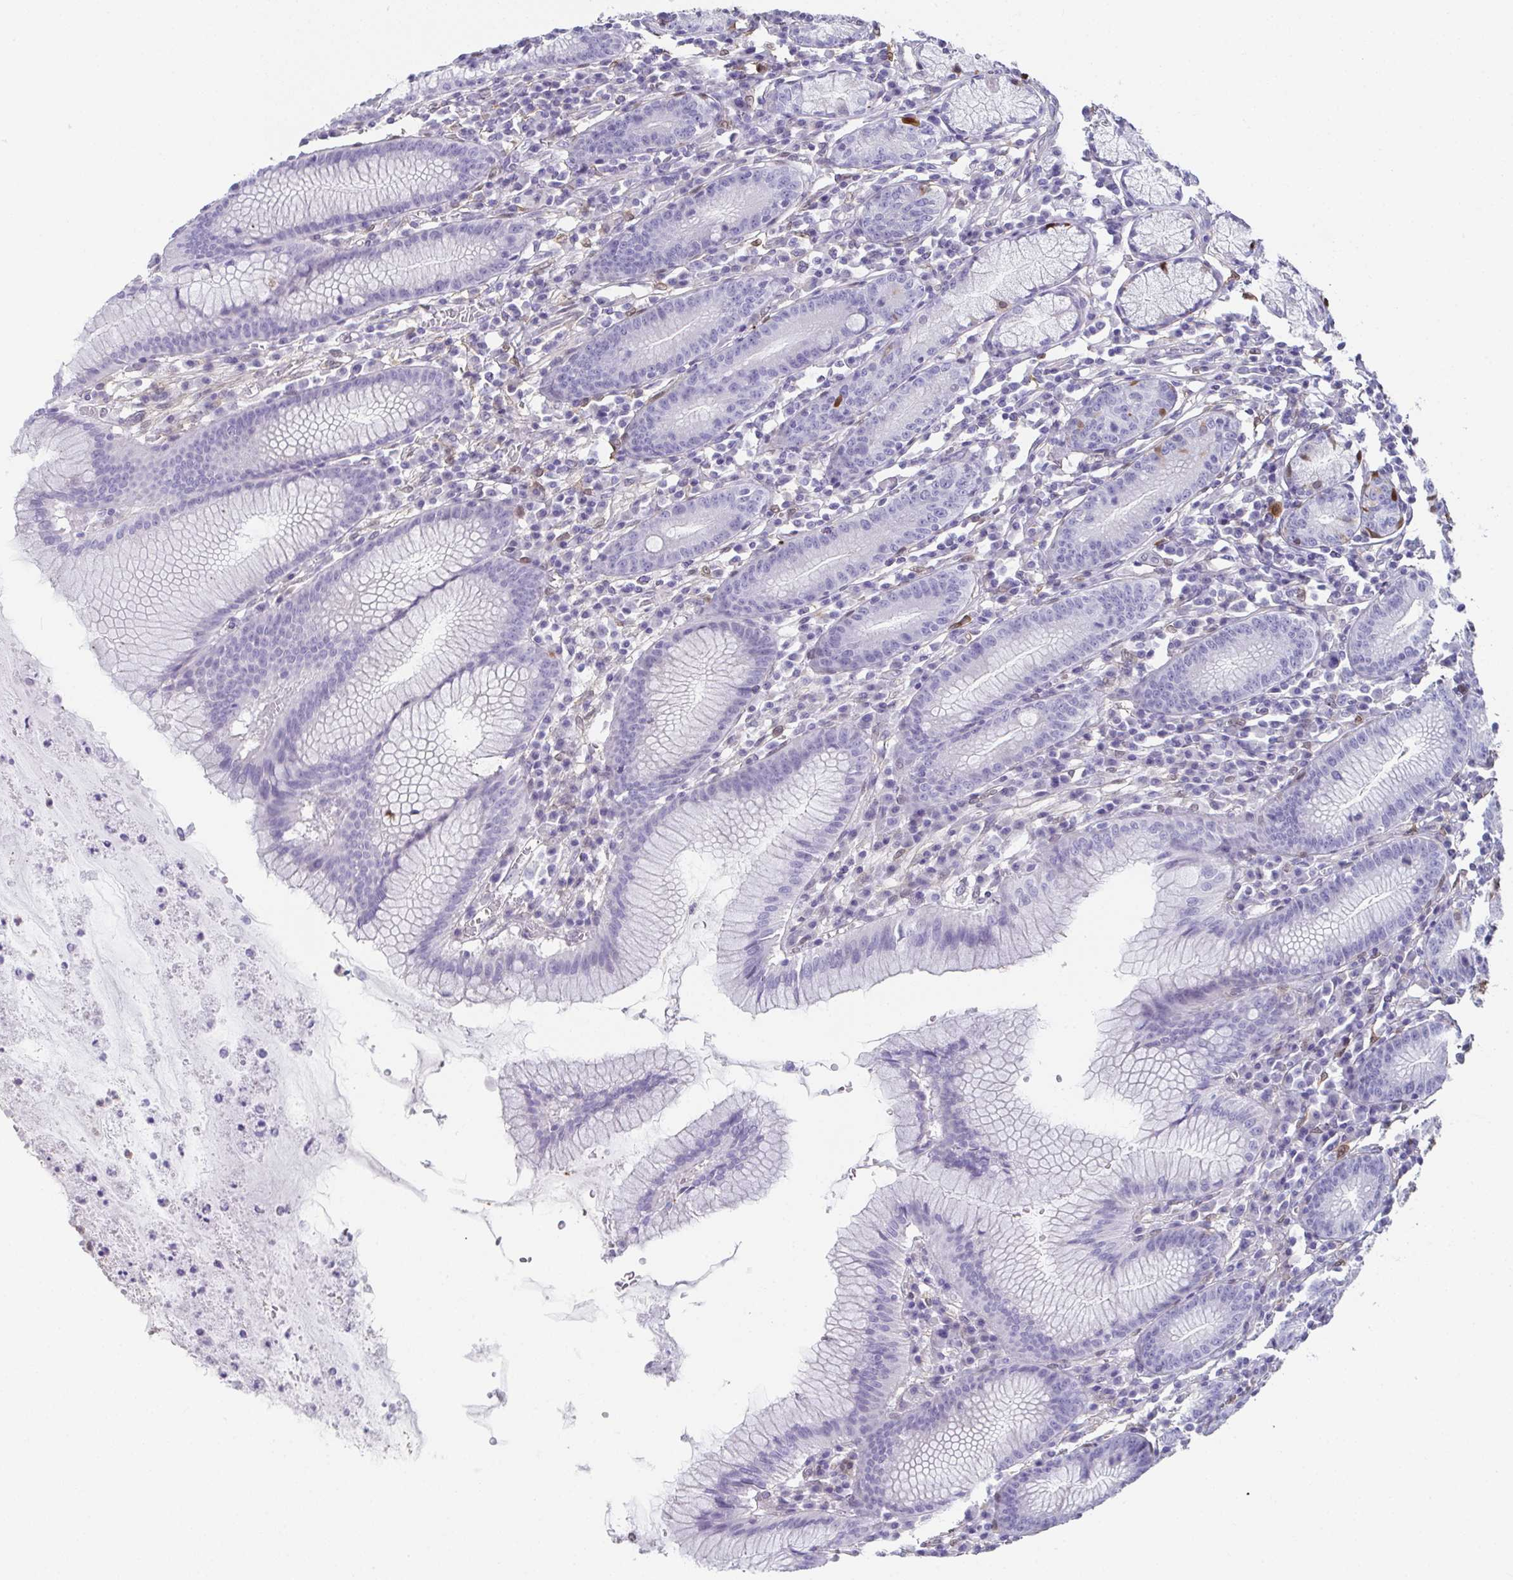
{"staining": {"intensity": "negative", "quantity": "none", "location": "none"}, "tissue": "stomach", "cell_type": "Glandular cells", "image_type": "normal", "snomed": [{"axis": "morphology", "description": "Normal tissue, NOS"}, {"axis": "topography", "description": "Stomach"}], "caption": "IHC of unremarkable stomach shows no expression in glandular cells. The staining is performed using DAB (3,3'-diaminobenzidine) brown chromogen with nuclei counter-stained in using hematoxylin.", "gene": "RBP1", "patient": {"sex": "male", "age": 55}}